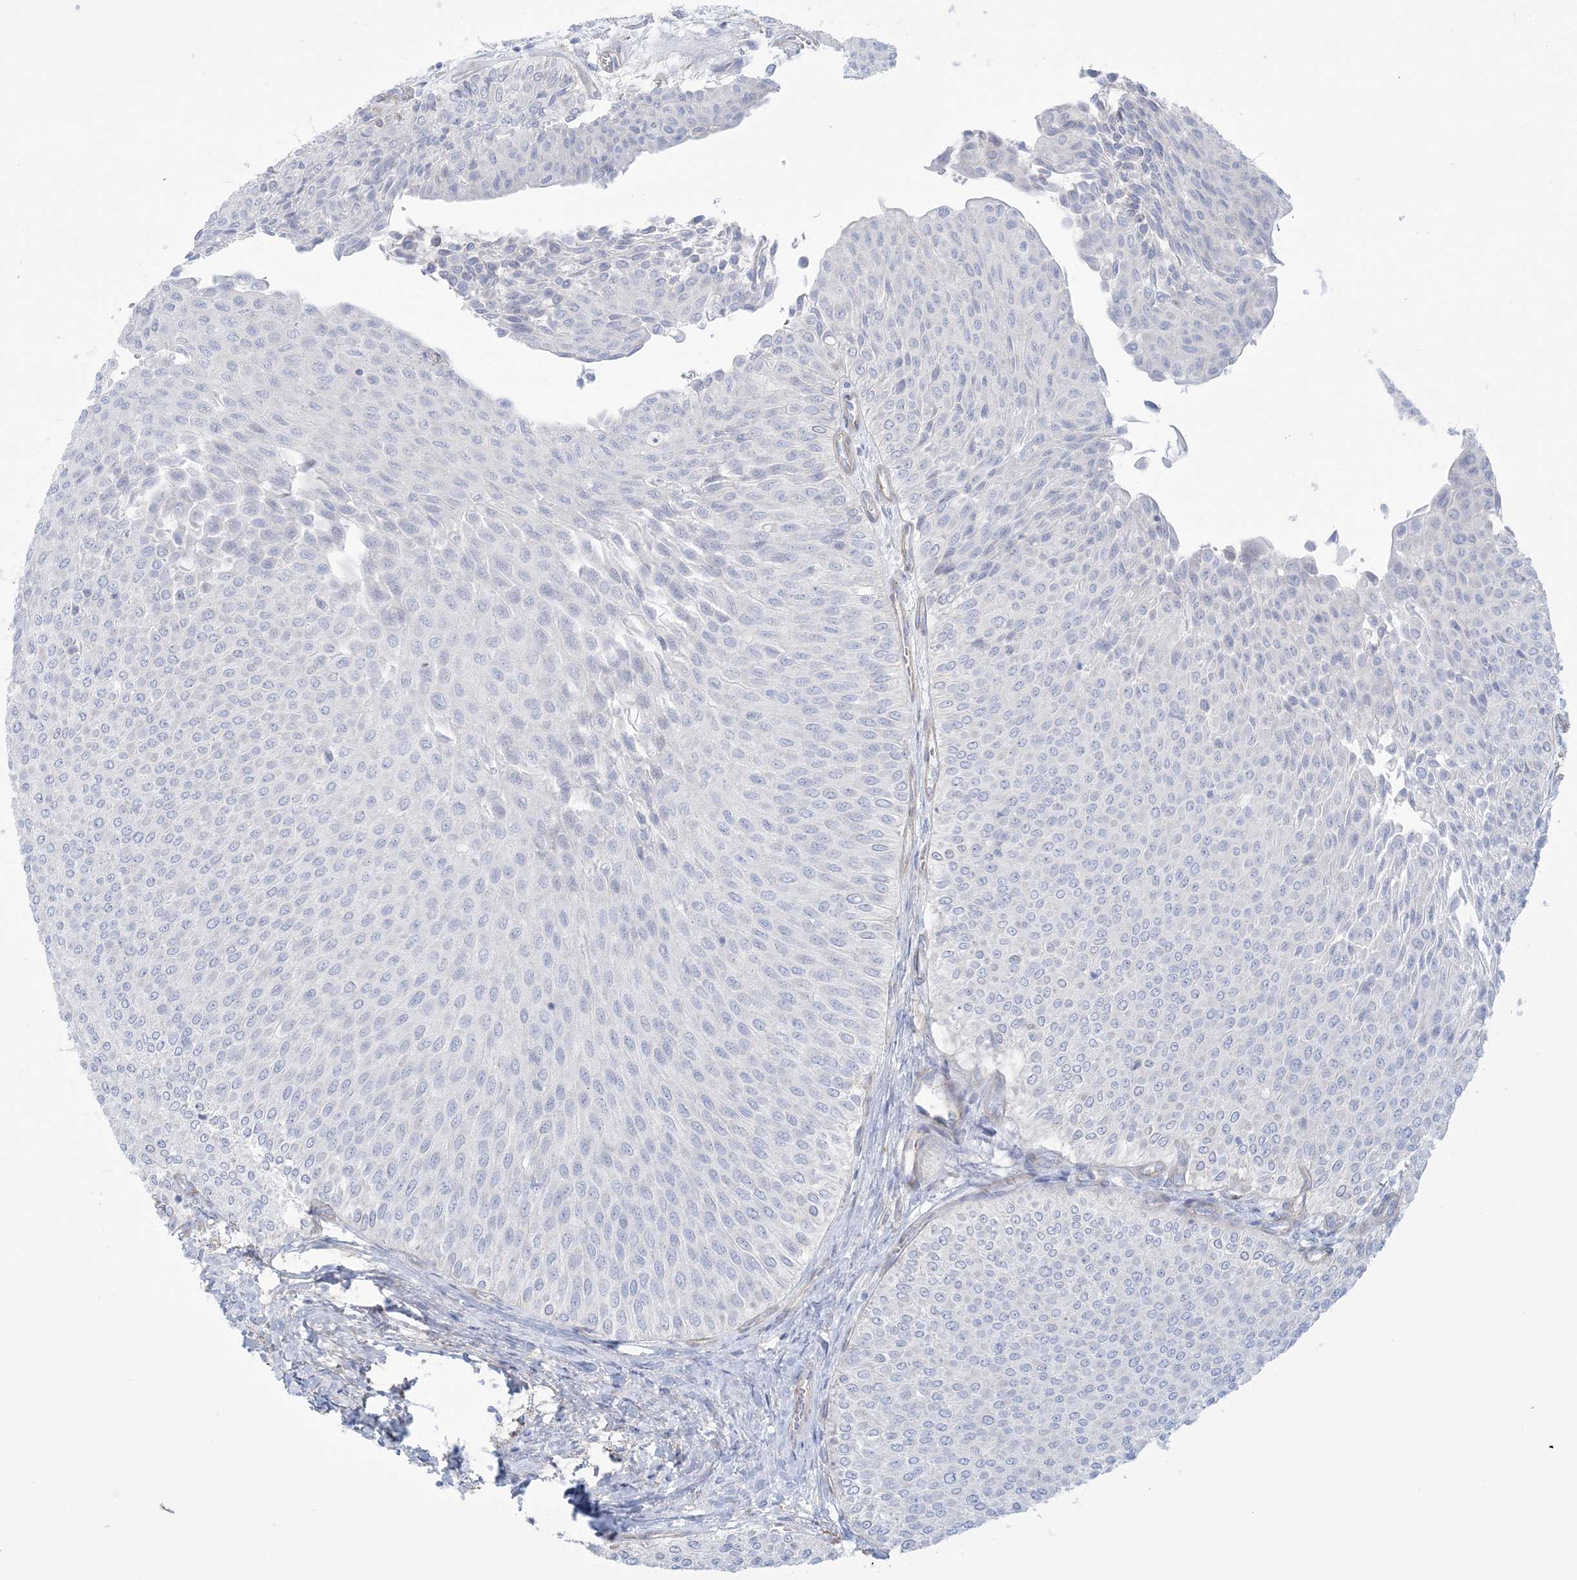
{"staining": {"intensity": "negative", "quantity": "none", "location": "none"}, "tissue": "urothelial cancer", "cell_type": "Tumor cells", "image_type": "cancer", "snomed": [{"axis": "morphology", "description": "Urothelial carcinoma, Low grade"}, {"axis": "topography", "description": "Urinary bladder"}], "caption": "Human urothelial cancer stained for a protein using IHC shows no expression in tumor cells.", "gene": "AGXT", "patient": {"sex": "male", "age": 78}}